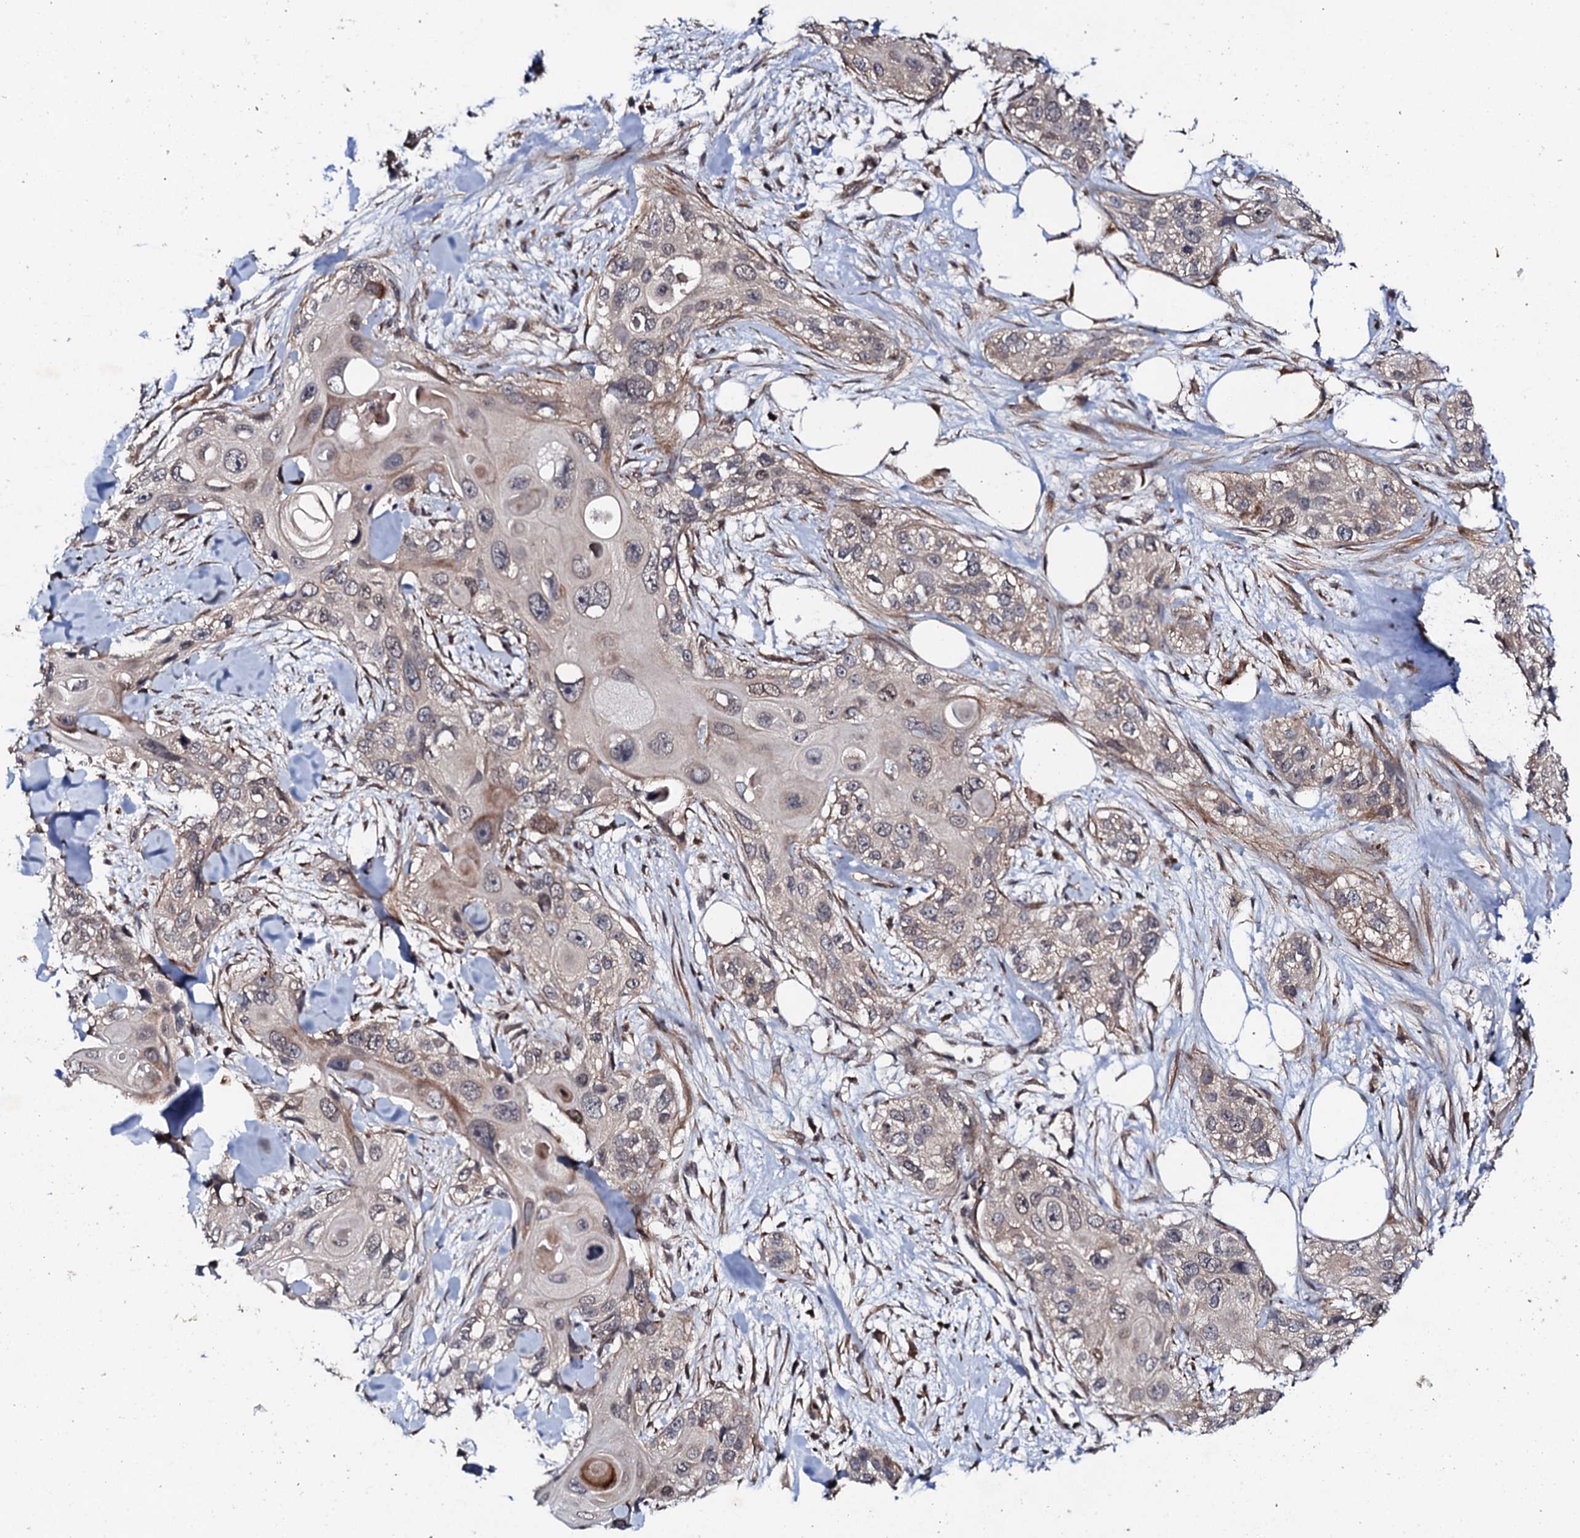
{"staining": {"intensity": "negative", "quantity": "none", "location": "none"}, "tissue": "skin cancer", "cell_type": "Tumor cells", "image_type": "cancer", "snomed": [{"axis": "morphology", "description": "Normal tissue, NOS"}, {"axis": "morphology", "description": "Squamous cell carcinoma, NOS"}, {"axis": "topography", "description": "Skin"}], "caption": "Immunohistochemistry (IHC) histopathology image of human skin squamous cell carcinoma stained for a protein (brown), which demonstrates no expression in tumor cells.", "gene": "FAM111A", "patient": {"sex": "male", "age": 72}}